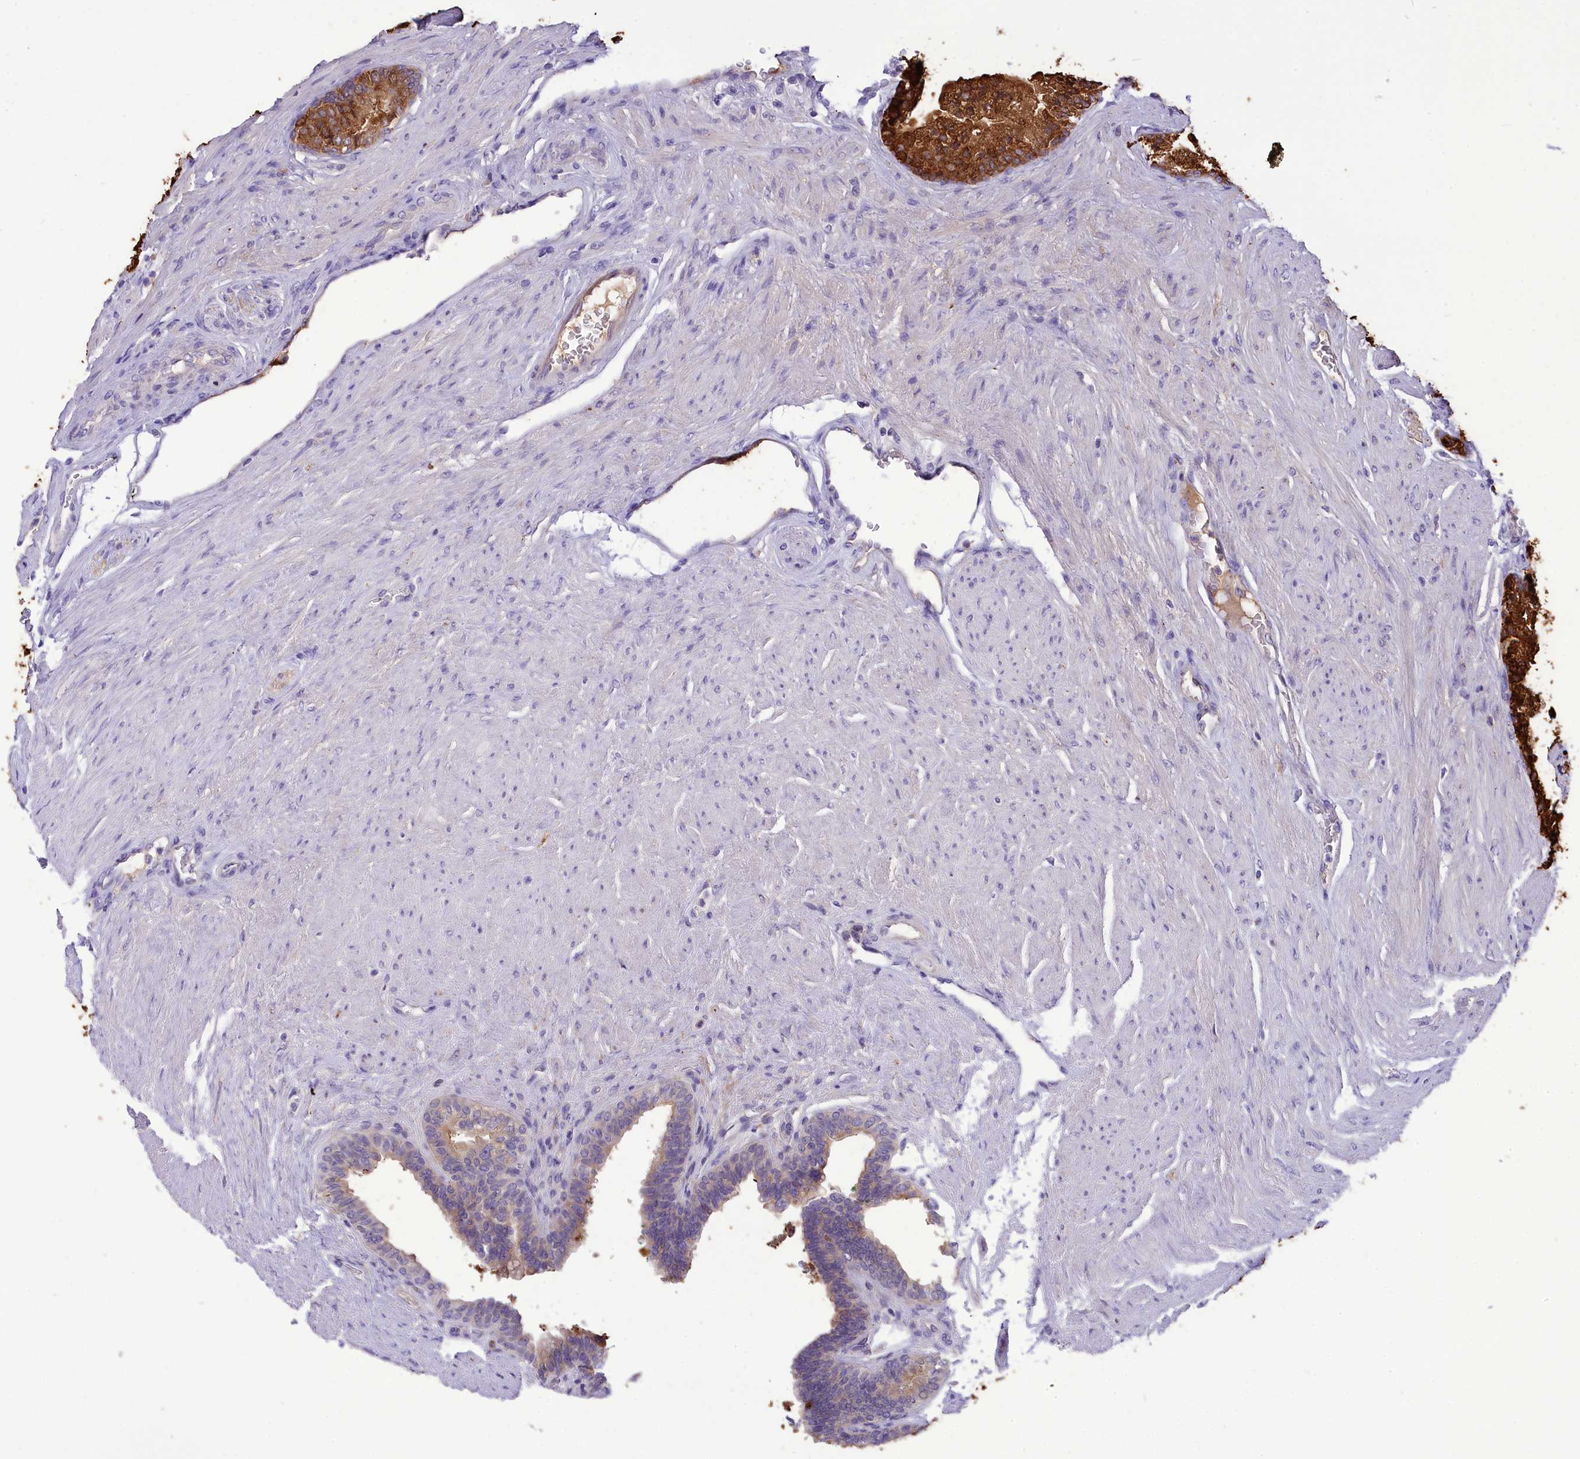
{"staining": {"intensity": "strong", "quantity": "<25%", "location": "cytoplasmic/membranous"}, "tissue": "prostate cancer", "cell_type": "Tumor cells", "image_type": "cancer", "snomed": [{"axis": "morphology", "description": "Adenocarcinoma, High grade"}, {"axis": "topography", "description": "Prostate"}], "caption": "IHC photomicrograph of neoplastic tissue: prostate cancer stained using IHC shows medium levels of strong protein expression localized specifically in the cytoplasmic/membranous of tumor cells, appearing as a cytoplasmic/membranous brown color.", "gene": "DCAF16", "patient": {"sex": "male", "age": 70}}